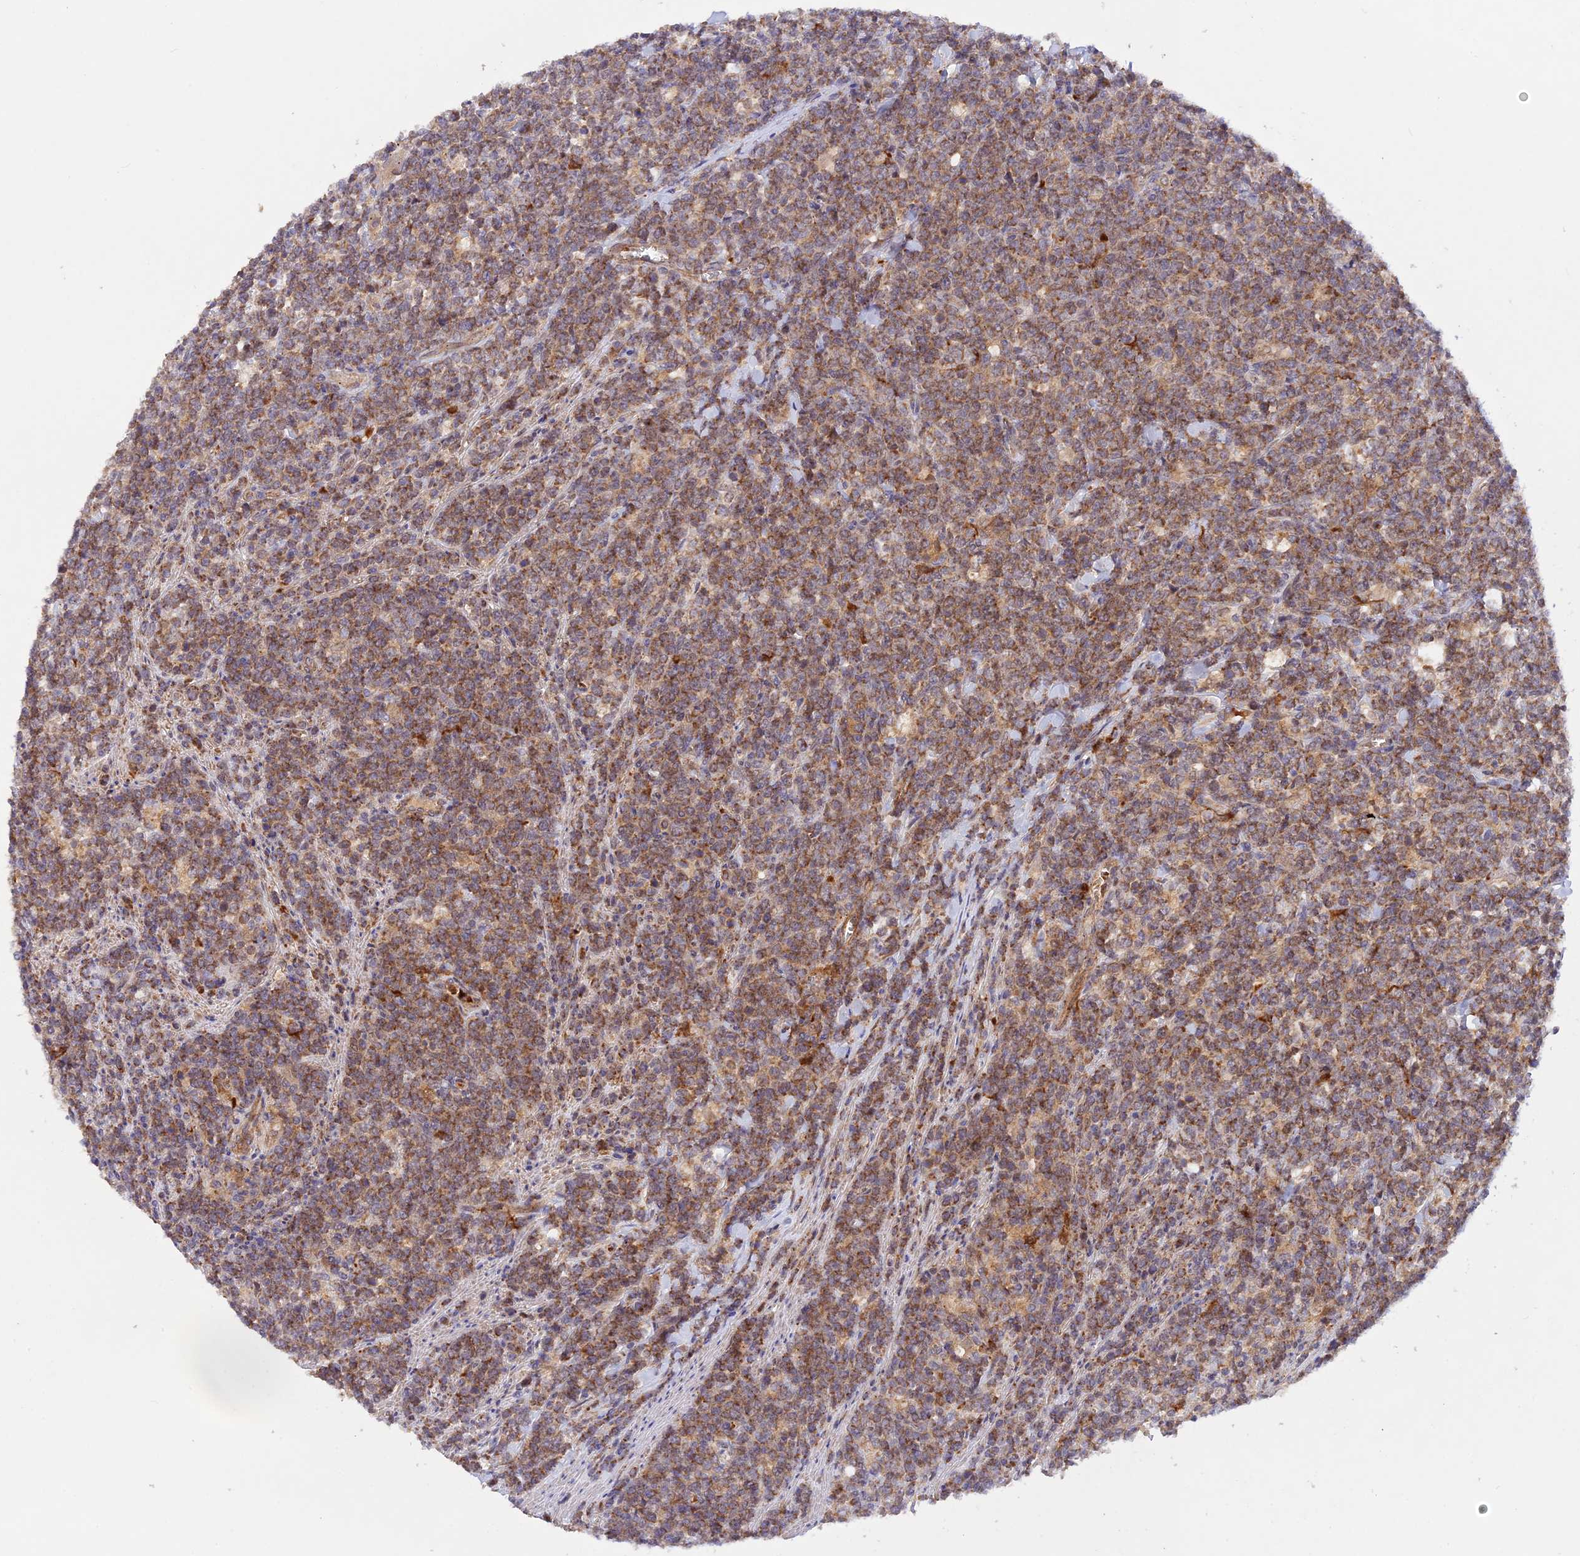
{"staining": {"intensity": "moderate", "quantity": ">75%", "location": "cytoplasmic/membranous"}, "tissue": "lymphoma", "cell_type": "Tumor cells", "image_type": "cancer", "snomed": [{"axis": "morphology", "description": "Malignant lymphoma, non-Hodgkin's type, High grade"}, {"axis": "topography", "description": "Small intestine"}], "caption": "Immunohistochemistry (IHC) image of lymphoma stained for a protein (brown), which demonstrates medium levels of moderate cytoplasmic/membranous staining in approximately >75% of tumor cells.", "gene": "WDFY4", "patient": {"sex": "male", "age": 8}}